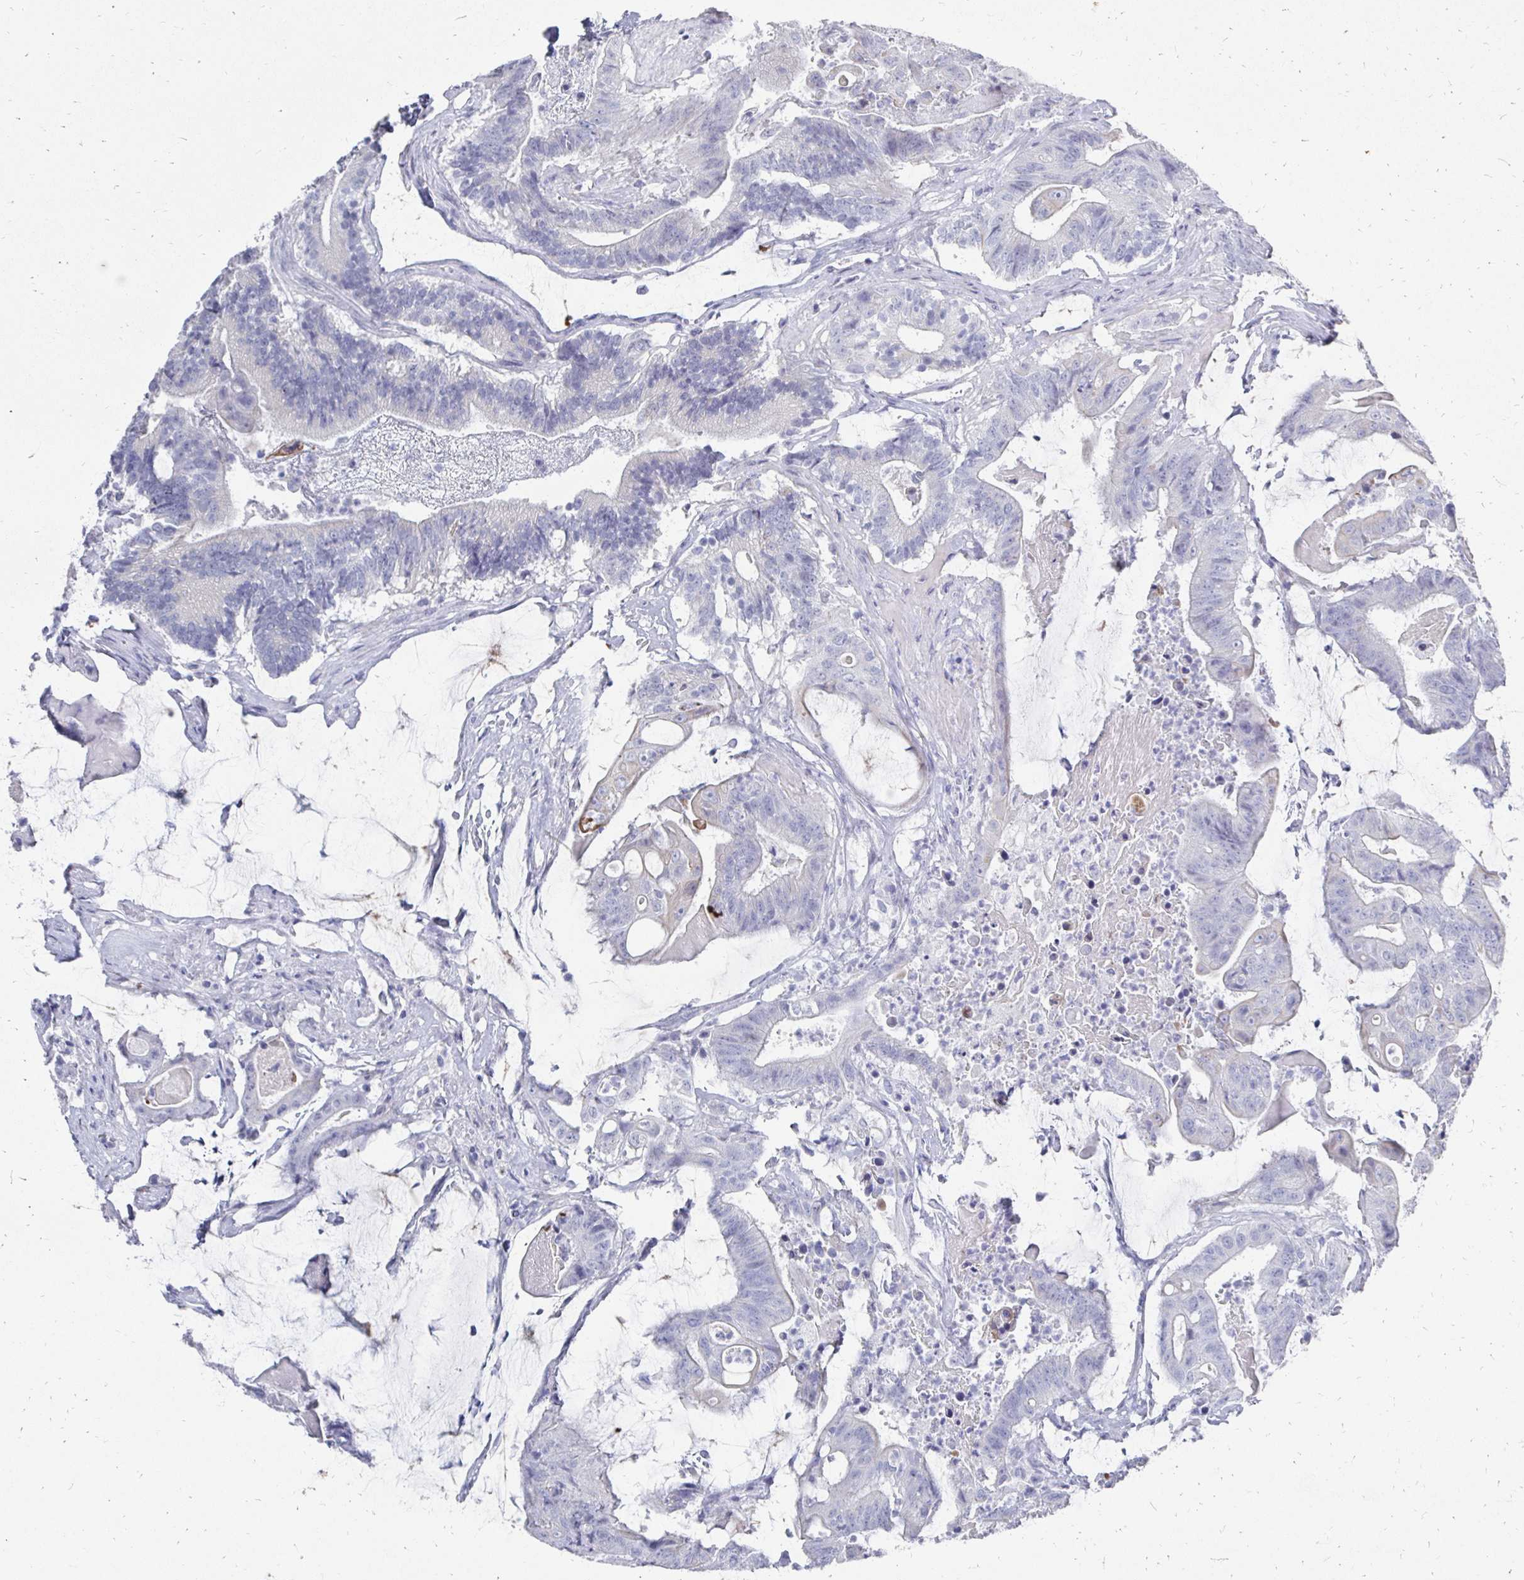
{"staining": {"intensity": "negative", "quantity": "none", "location": "none"}, "tissue": "colorectal cancer", "cell_type": "Tumor cells", "image_type": "cancer", "snomed": [{"axis": "morphology", "description": "Adenocarcinoma, NOS"}, {"axis": "topography", "description": "Colon"}], "caption": "Tumor cells are negative for protein expression in human colorectal cancer (adenocarcinoma).", "gene": "SYCP3", "patient": {"sex": "female", "age": 43}}